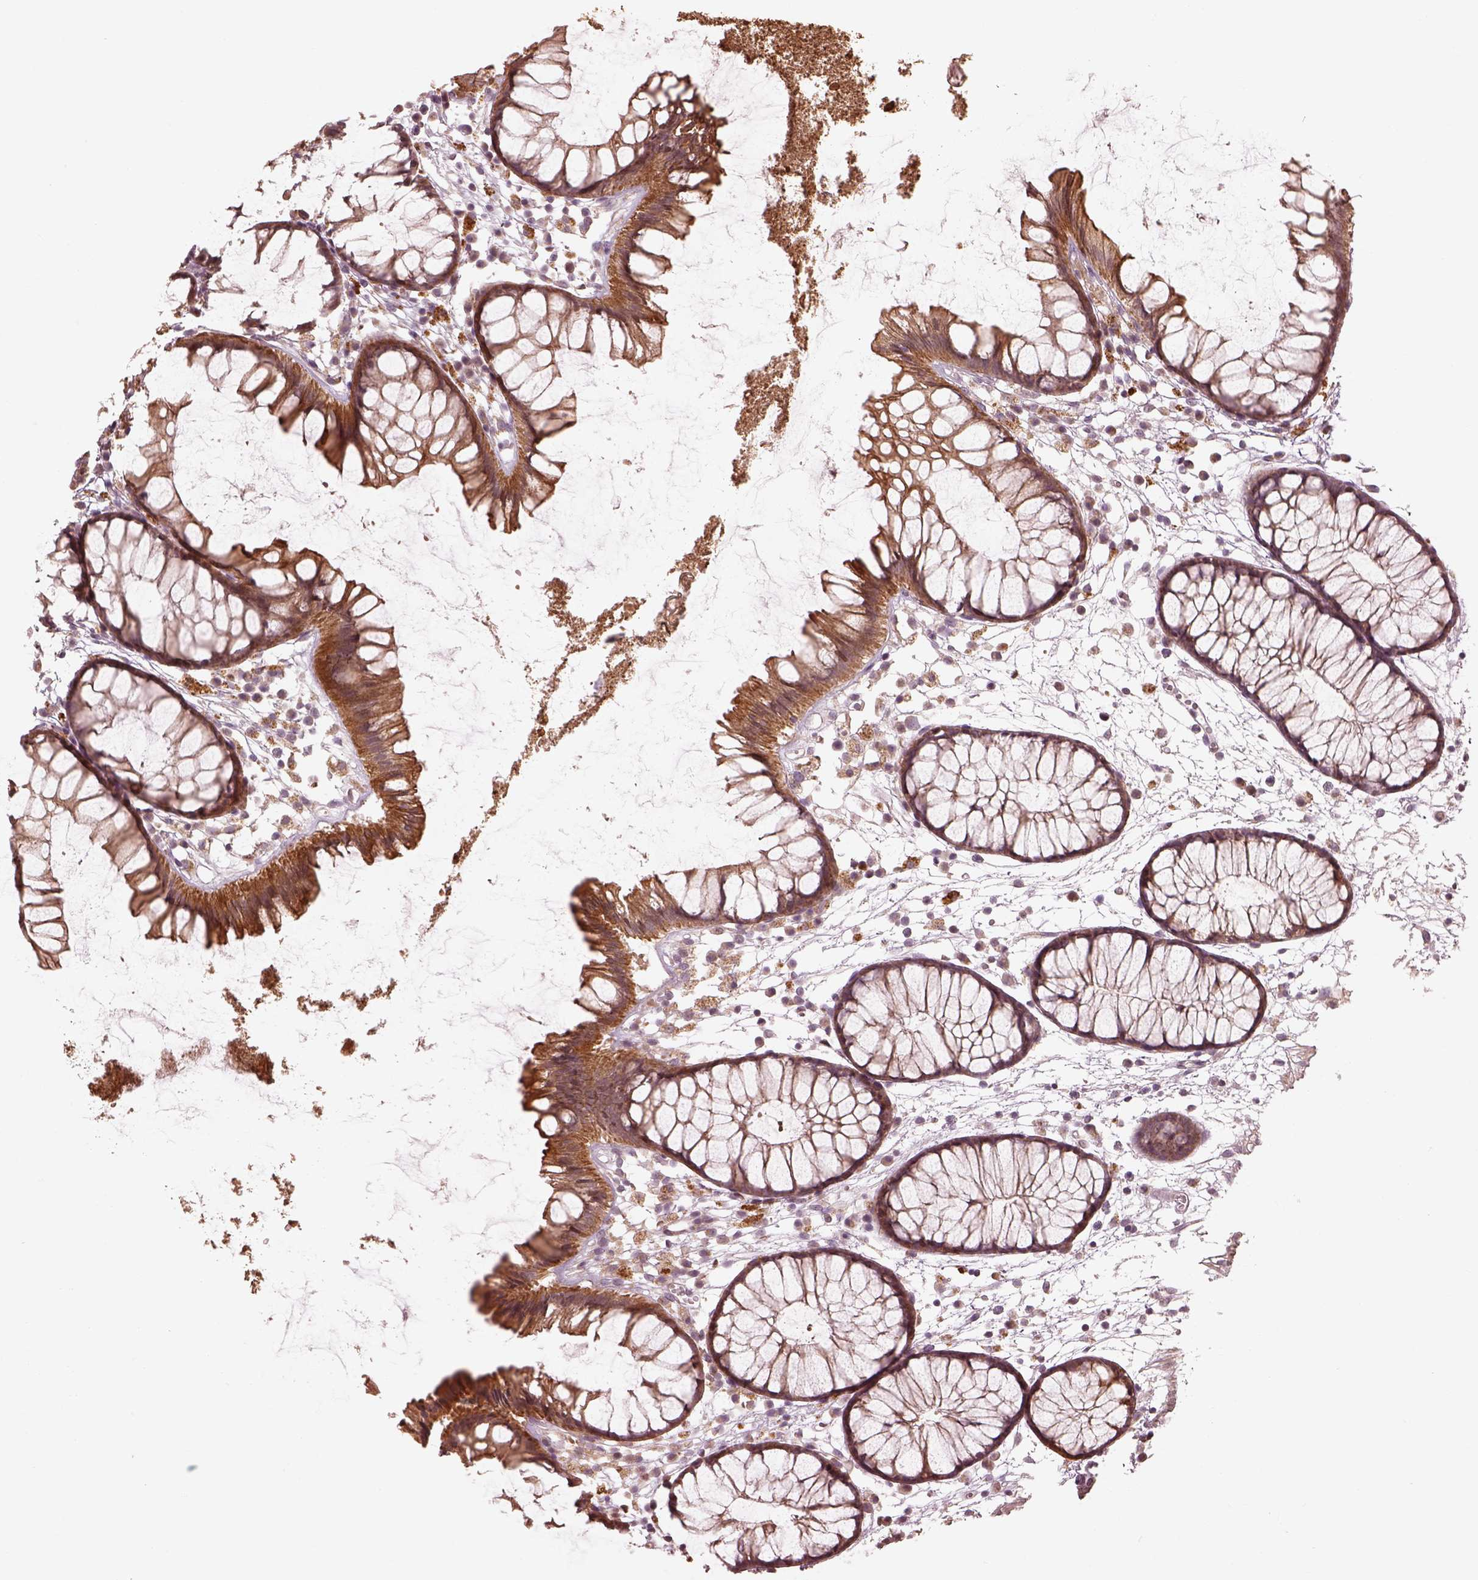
{"staining": {"intensity": "negative", "quantity": "none", "location": "none"}, "tissue": "colon", "cell_type": "Endothelial cells", "image_type": "normal", "snomed": [{"axis": "morphology", "description": "Normal tissue, NOS"}, {"axis": "morphology", "description": "Adenocarcinoma, NOS"}, {"axis": "topography", "description": "Colon"}], "caption": "IHC of benign colon shows no positivity in endothelial cells.", "gene": "SLC25A46", "patient": {"sex": "male", "age": 65}}